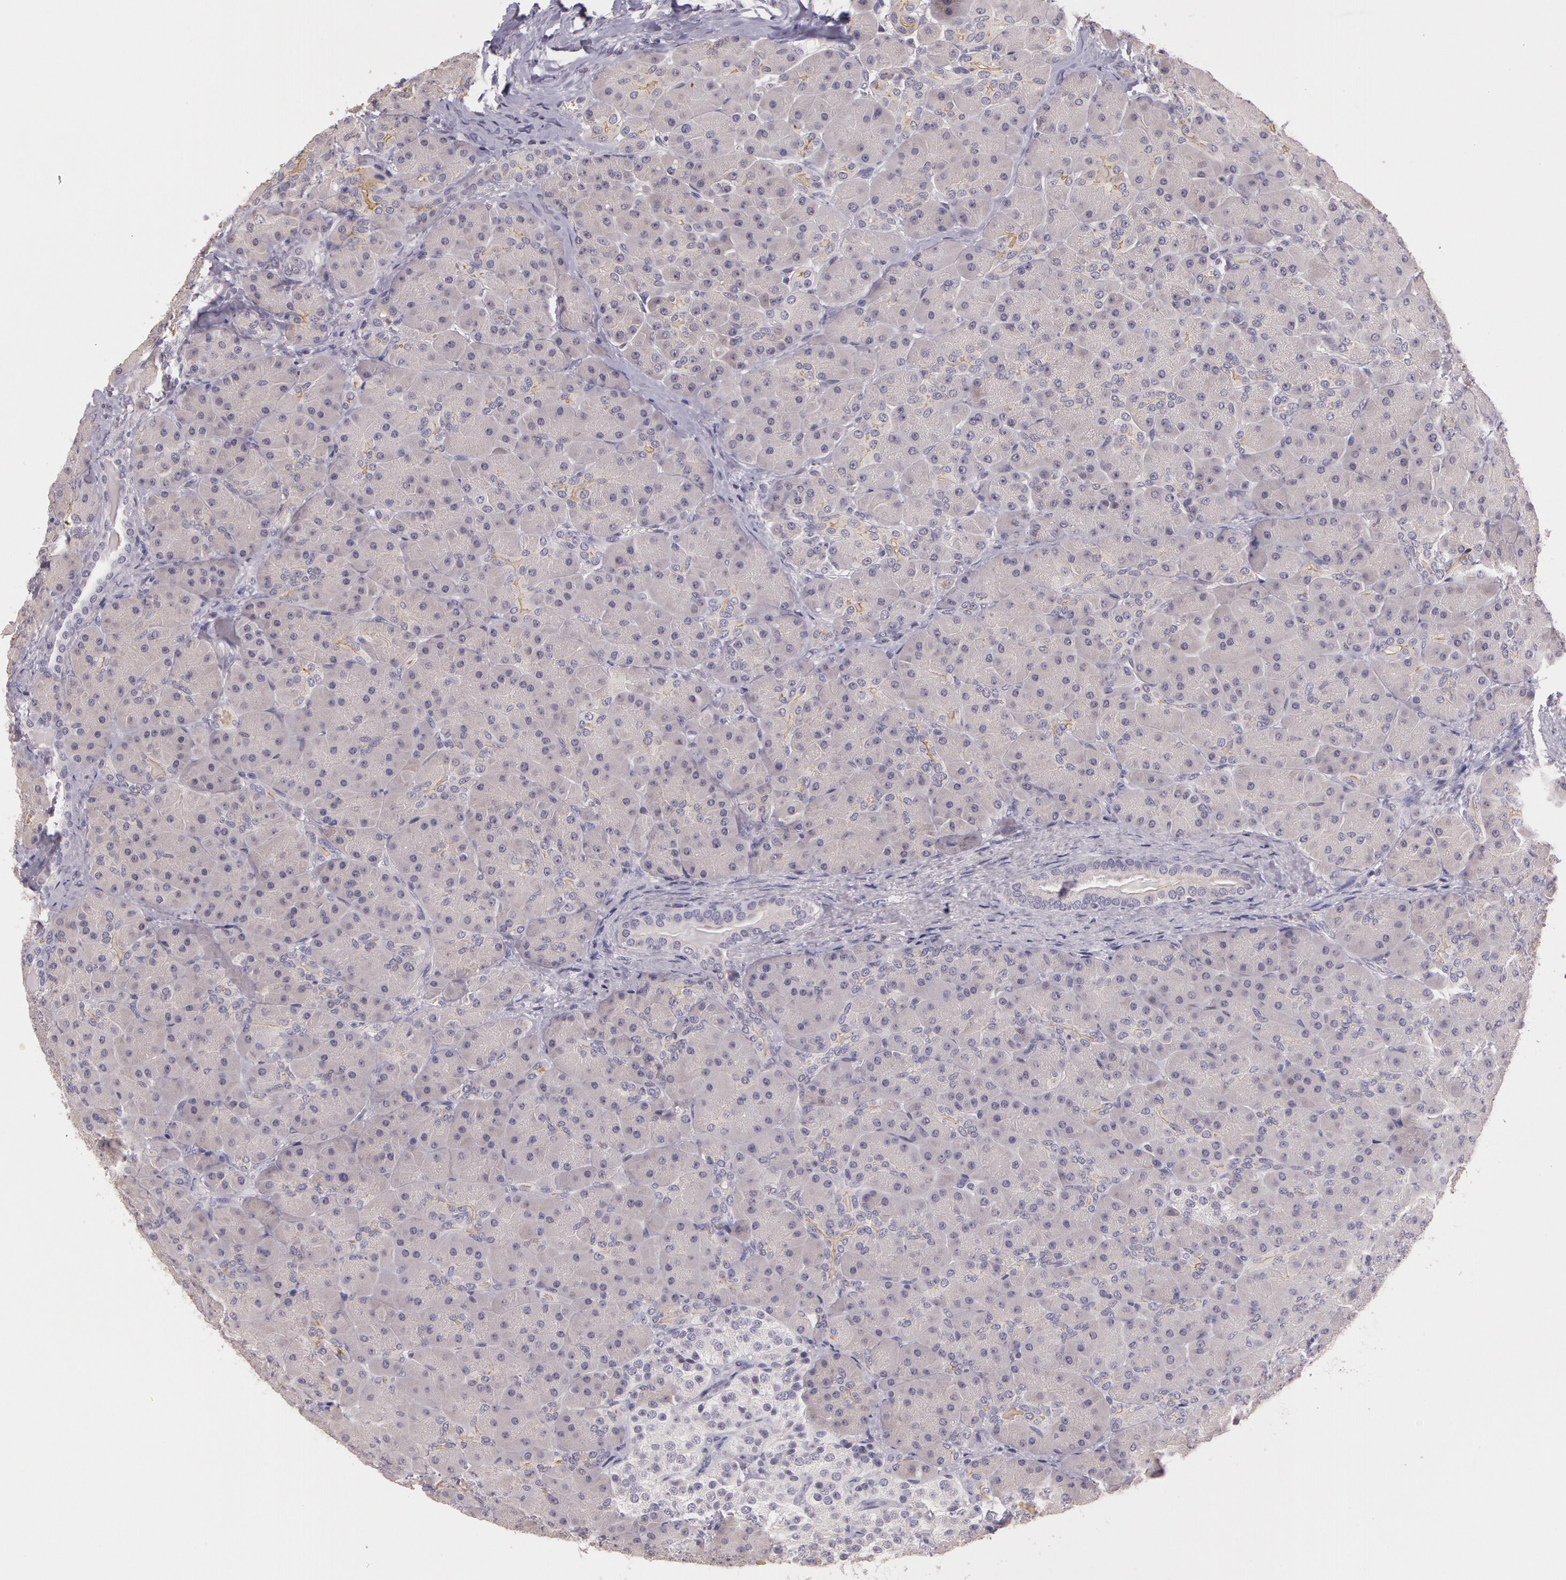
{"staining": {"intensity": "negative", "quantity": "none", "location": "none"}, "tissue": "pancreas", "cell_type": "Exocrine glandular cells", "image_type": "normal", "snomed": [{"axis": "morphology", "description": "Normal tissue, NOS"}, {"axis": "topography", "description": "Pancreas"}], "caption": "Immunohistochemistry (IHC) of benign human pancreas displays no staining in exocrine glandular cells. Brightfield microscopy of immunohistochemistry stained with DAB (3,3'-diaminobenzidine) (brown) and hematoxylin (blue), captured at high magnification.", "gene": "G2E3", "patient": {"sex": "male", "age": 66}}